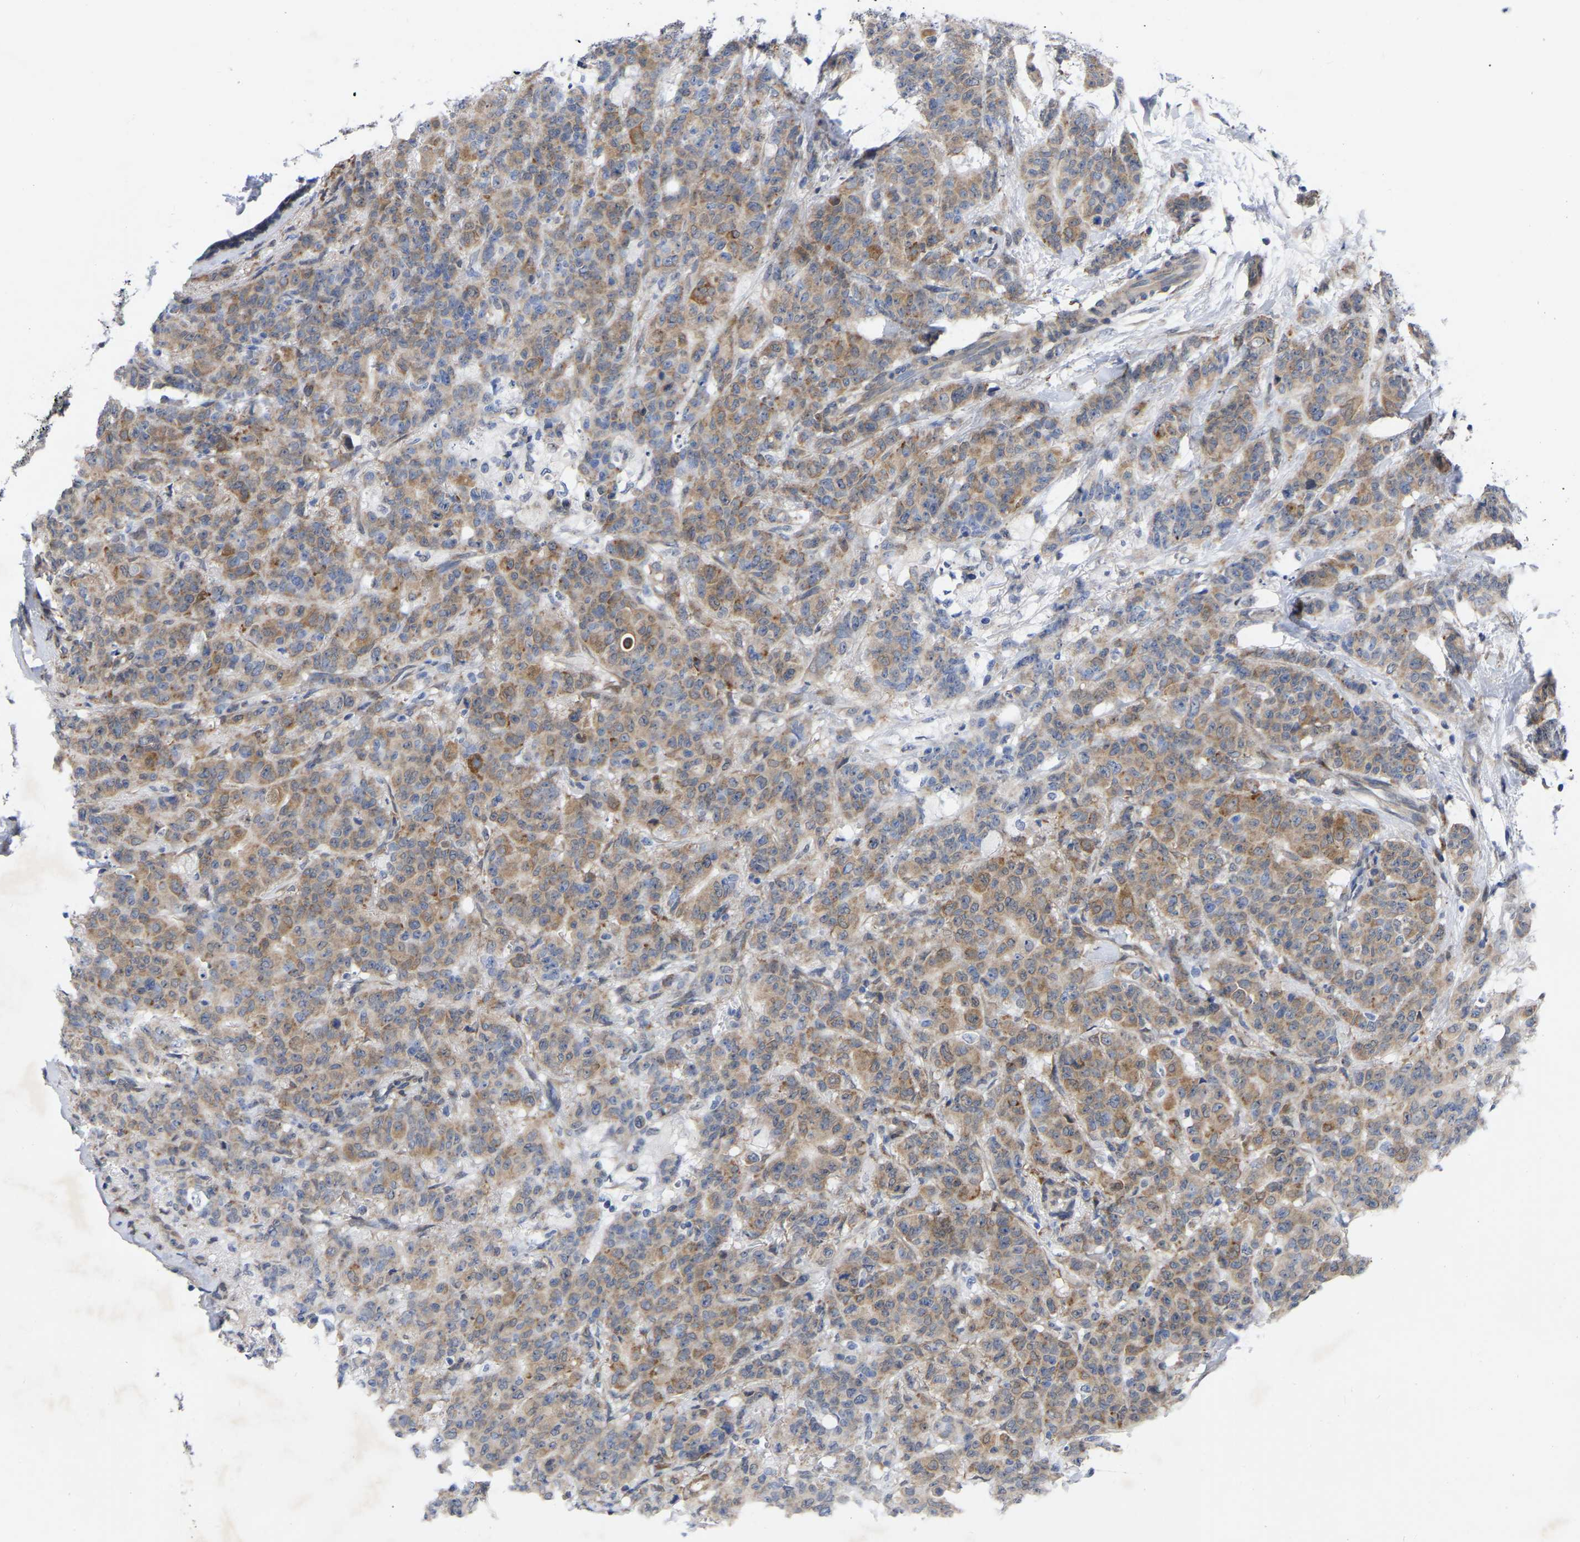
{"staining": {"intensity": "moderate", "quantity": ">75%", "location": "cytoplasmic/membranous"}, "tissue": "breast cancer", "cell_type": "Tumor cells", "image_type": "cancer", "snomed": [{"axis": "morphology", "description": "Normal tissue, NOS"}, {"axis": "morphology", "description": "Duct carcinoma"}, {"axis": "topography", "description": "Breast"}], "caption": "Breast cancer was stained to show a protein in brown. There is medium levels of moderate cytoplasmic/membranous expression in about >75% of tumor cells.", "gene": "UBE4B", "patient": {"sex": "female", "age": 40}}